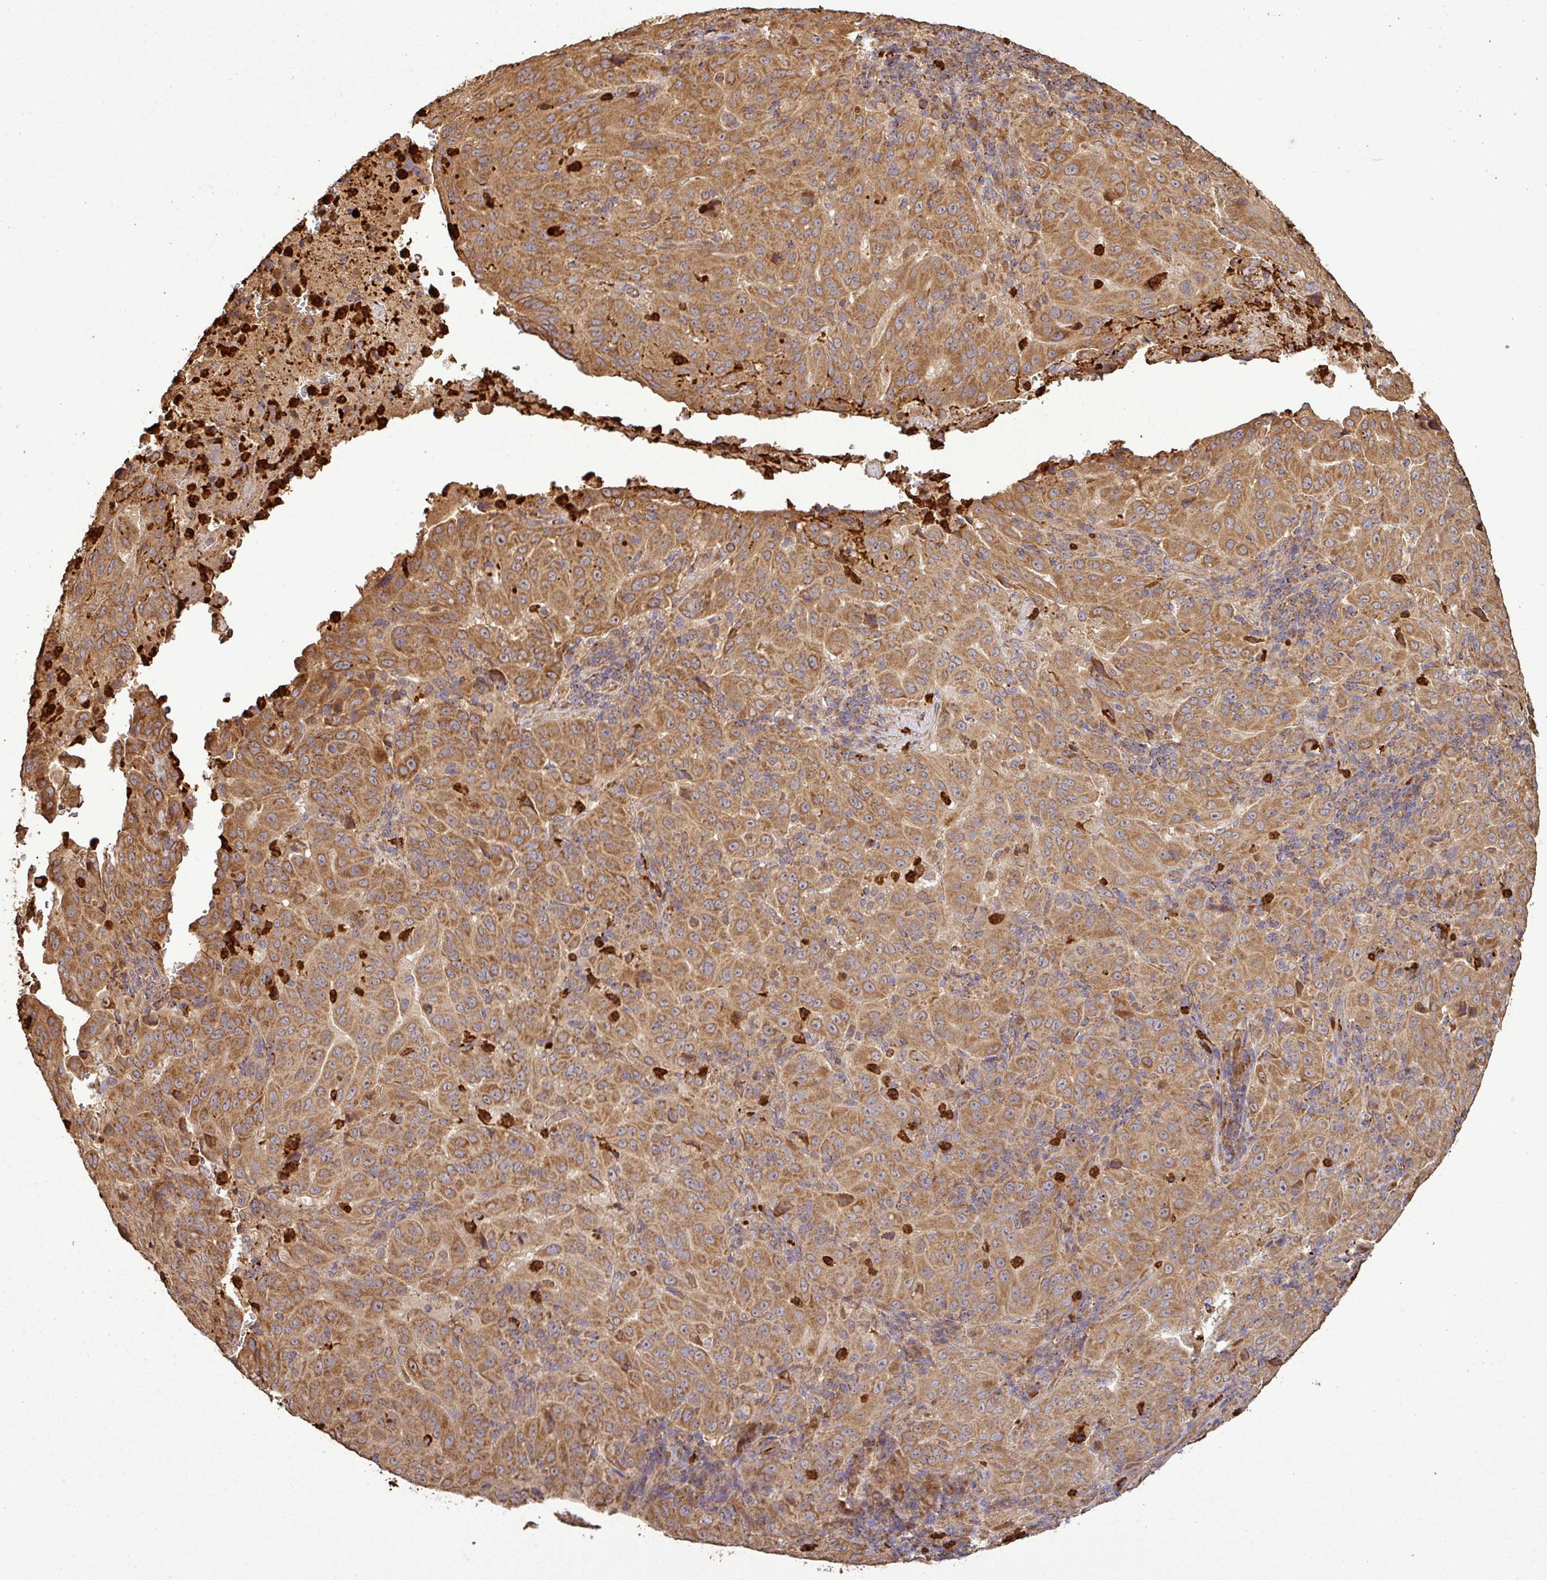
{"staining": {"intensity": "moderate", "quantity": ">75%", "location": "cytoplasmic/membranous"}, "tissue": "pancreatic cancer", "cell_type": "Tumor cells", "image_type": "cancer", "snomed": [{"axis": "morphology", "description": "Adenocarcinoma, NOS"}, {"axis": "topography", "description": "Pancreas"}], "caption": "Immunohistochemistry (IHC) of adenocarcinoma (pancreatic) demonstrates medium levels of moderate cytoplasmic/membranous expression in about >75% of tumor cells.", "gene": "PLEKHM1", "patient": {"sex": "male", "age": 63}}